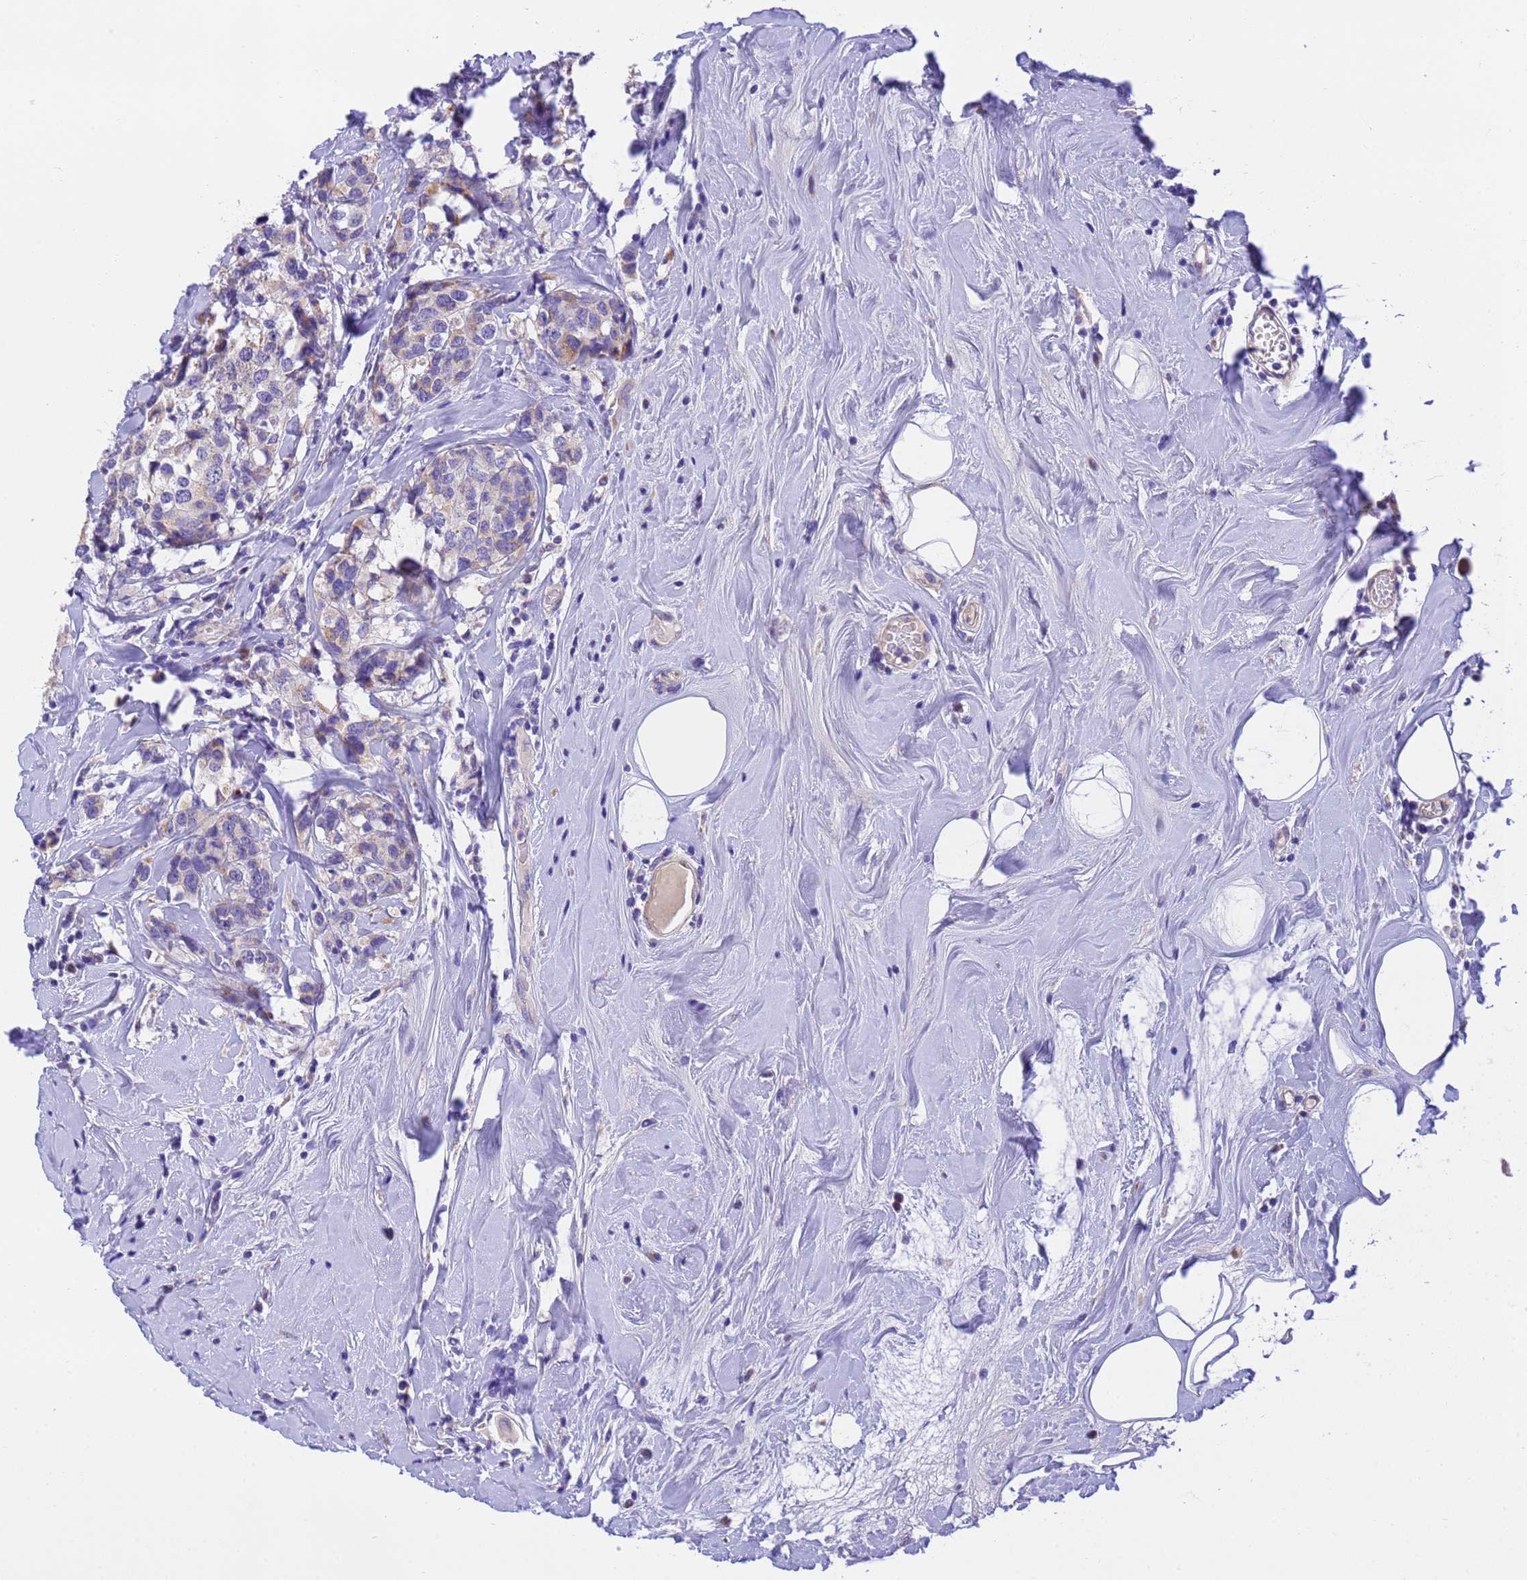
{"staining": {"intensity": "weak", "quantity": "25%-75%", "location": "cytoplasmic/membranous"}, "tissue": "breast cancer", "cell_type": "Tumor cells", "image_type": "cancer", "snomed": [{"axis": "morphology", "description": "Lobular carcinoma"}, {"axis": "topography", "description": "Breast"}], "caption": "A micrograph of human lobular carcinoma (breast) stained for a protein shows weak cytoplasmic/membranous brown staining in tumor cells. (Brightfield microscopy of DAB IHC at high magnification).", "gene": "RHBDD3", "patient": {"sex": "female", "age": 59}}